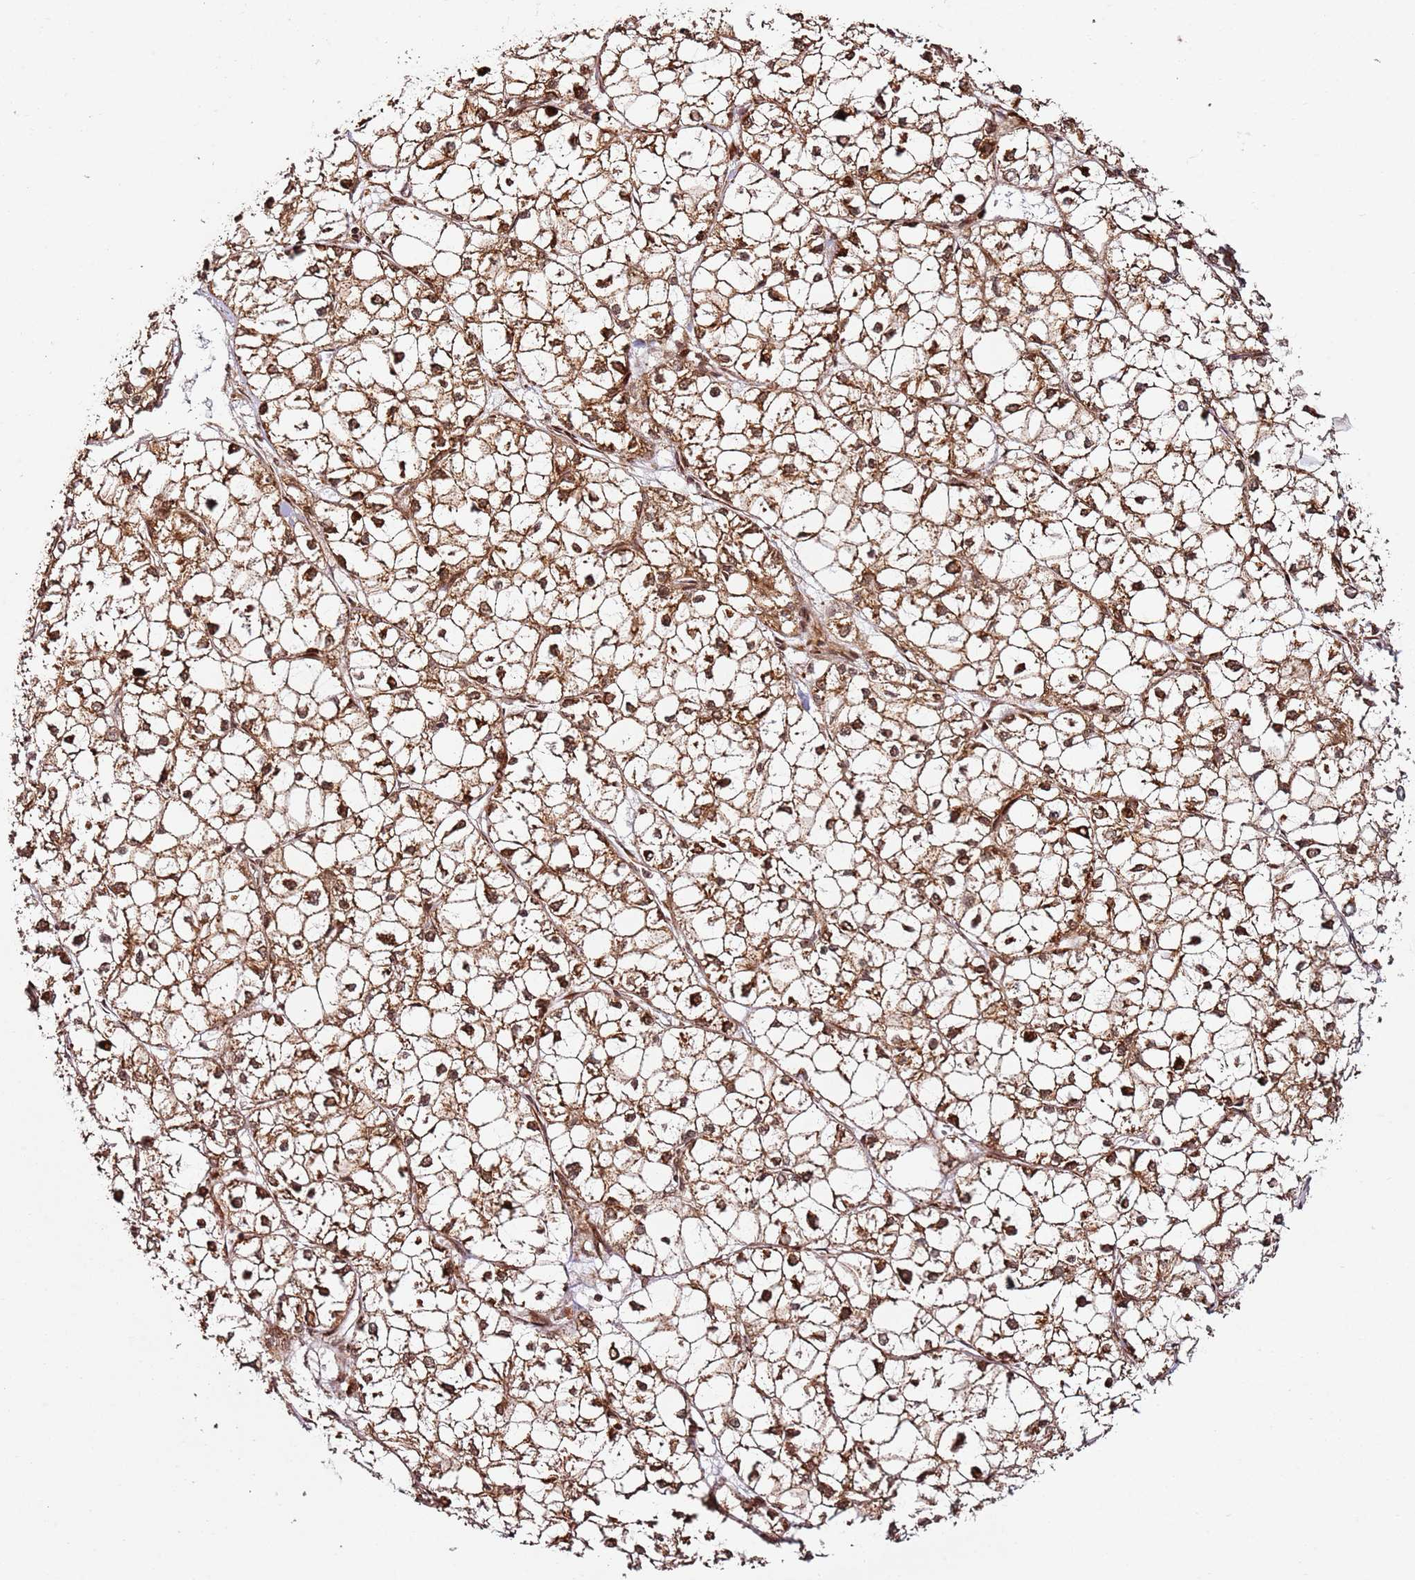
{"staining": {"intensity": "strong", "quantity": ">75%", "location": "cytoplasmic/membranous,nuclear"}, "tissue": "liver cancer", "cell_type": "Tumor cells", "image_type": "cancer", "snomed": [{"axis": "morphology", "description": "Carcinoma, Hepatocellular, NOS"}, {"axis": "topography", "description": "Liver"}], "caption": "About >75% of tumor cells in hepatocellular carcinoma (liver) display strong cytoplasmic/membranous and nuclear protein positivity as visualized by brown immunohistochemical staining.", "gene": "RPS3A", "patient": {"sex": "female", "age": 43}}